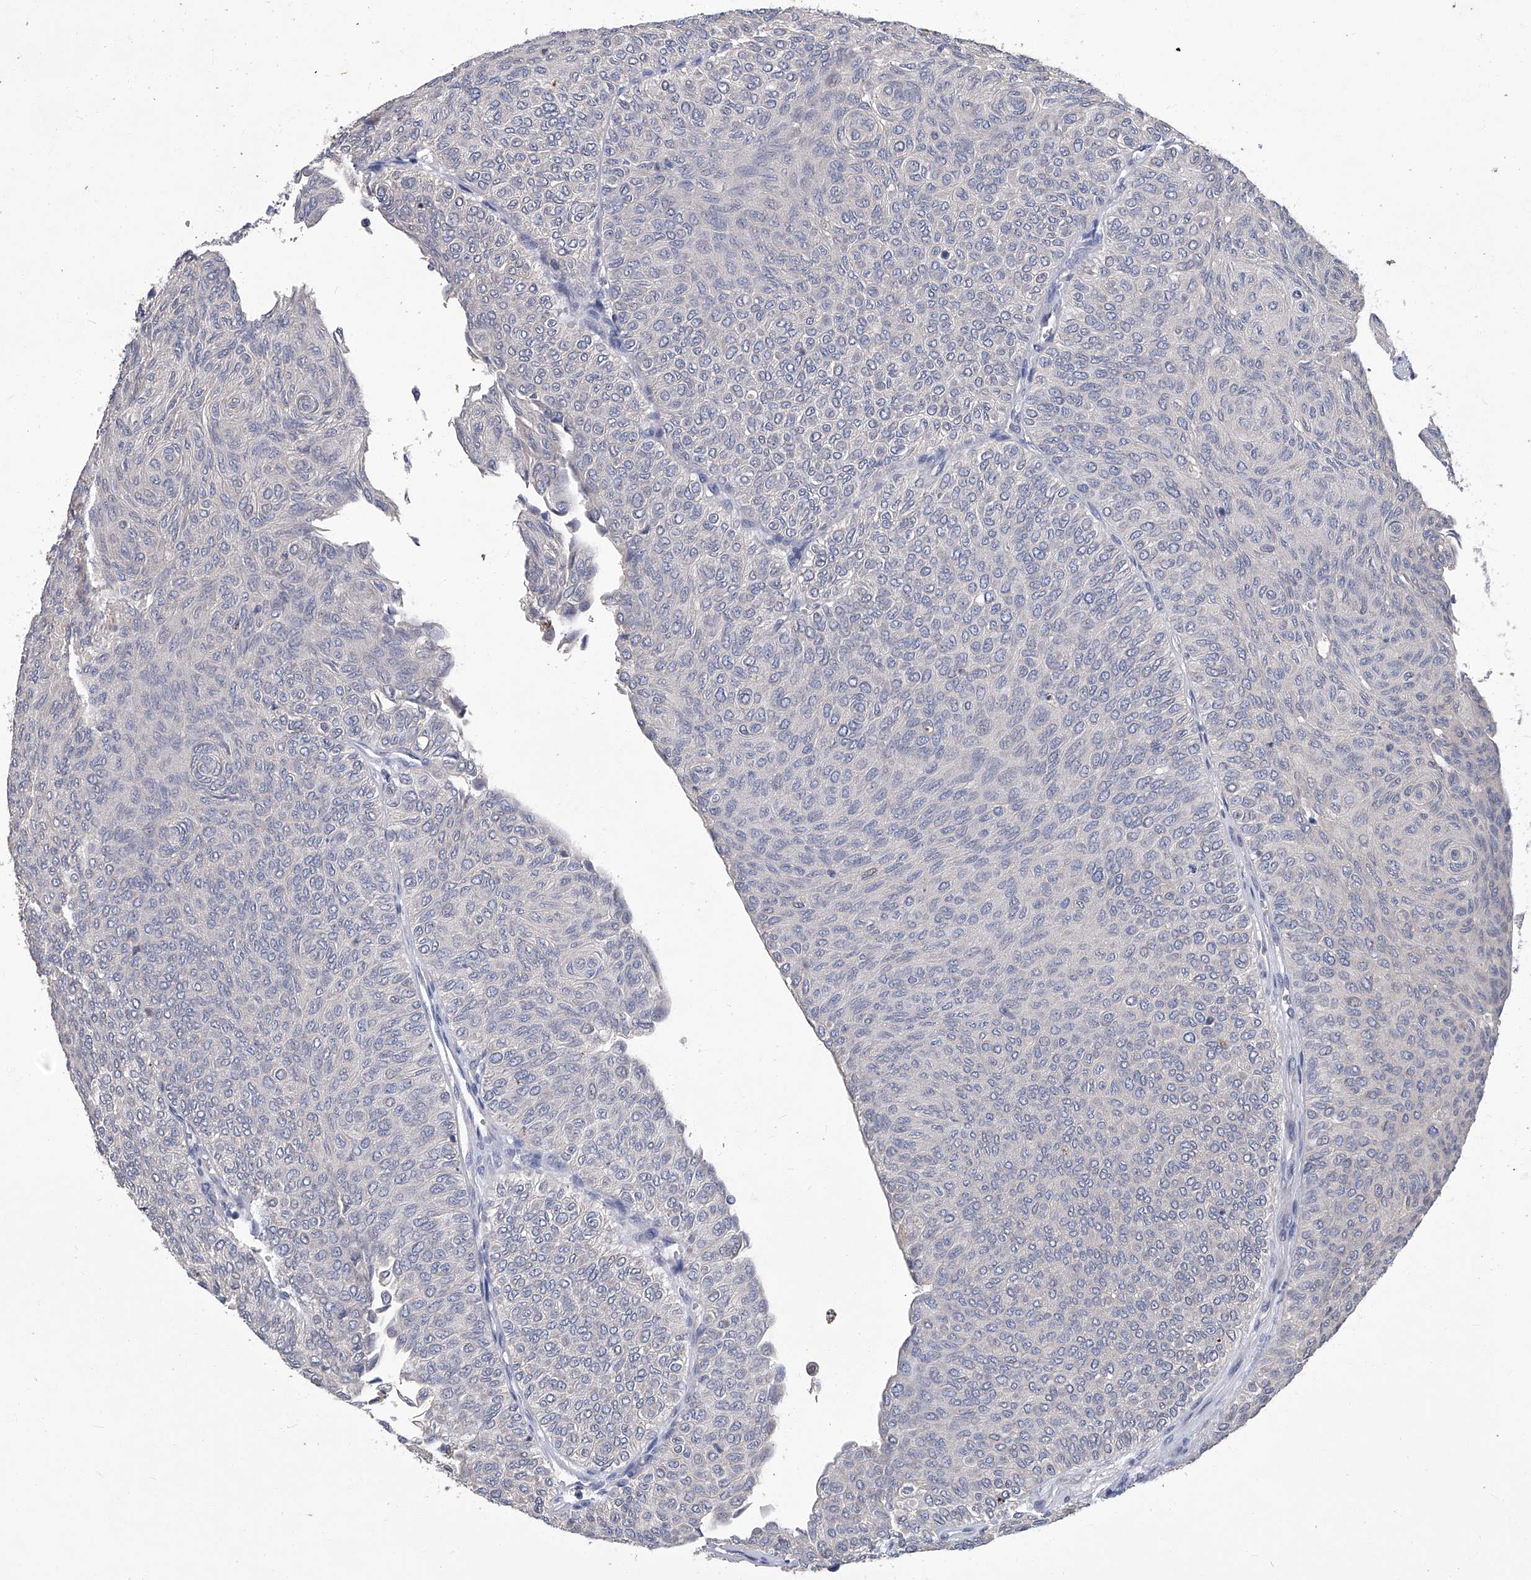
{"staining": {"intensity": "negative", "quantity": "none", "location": "none"}, "tissue": "urothelial cancer", "cell_type": "Tumor cells", "image_type": "cancer", "snomed": [{"axis": "morphology", "description": "Urothelial carcinoma, Low grade"}, {"axis": "topography", "description": "Urinary bladder"}], "caption": "Human urothelial cancer stained for a protein using immunohistochemistry (IHC) demonstrates no positivity in tumor cells.", "gene": "TGFBR1", "patient": {"sex": "male", "age": 78}}